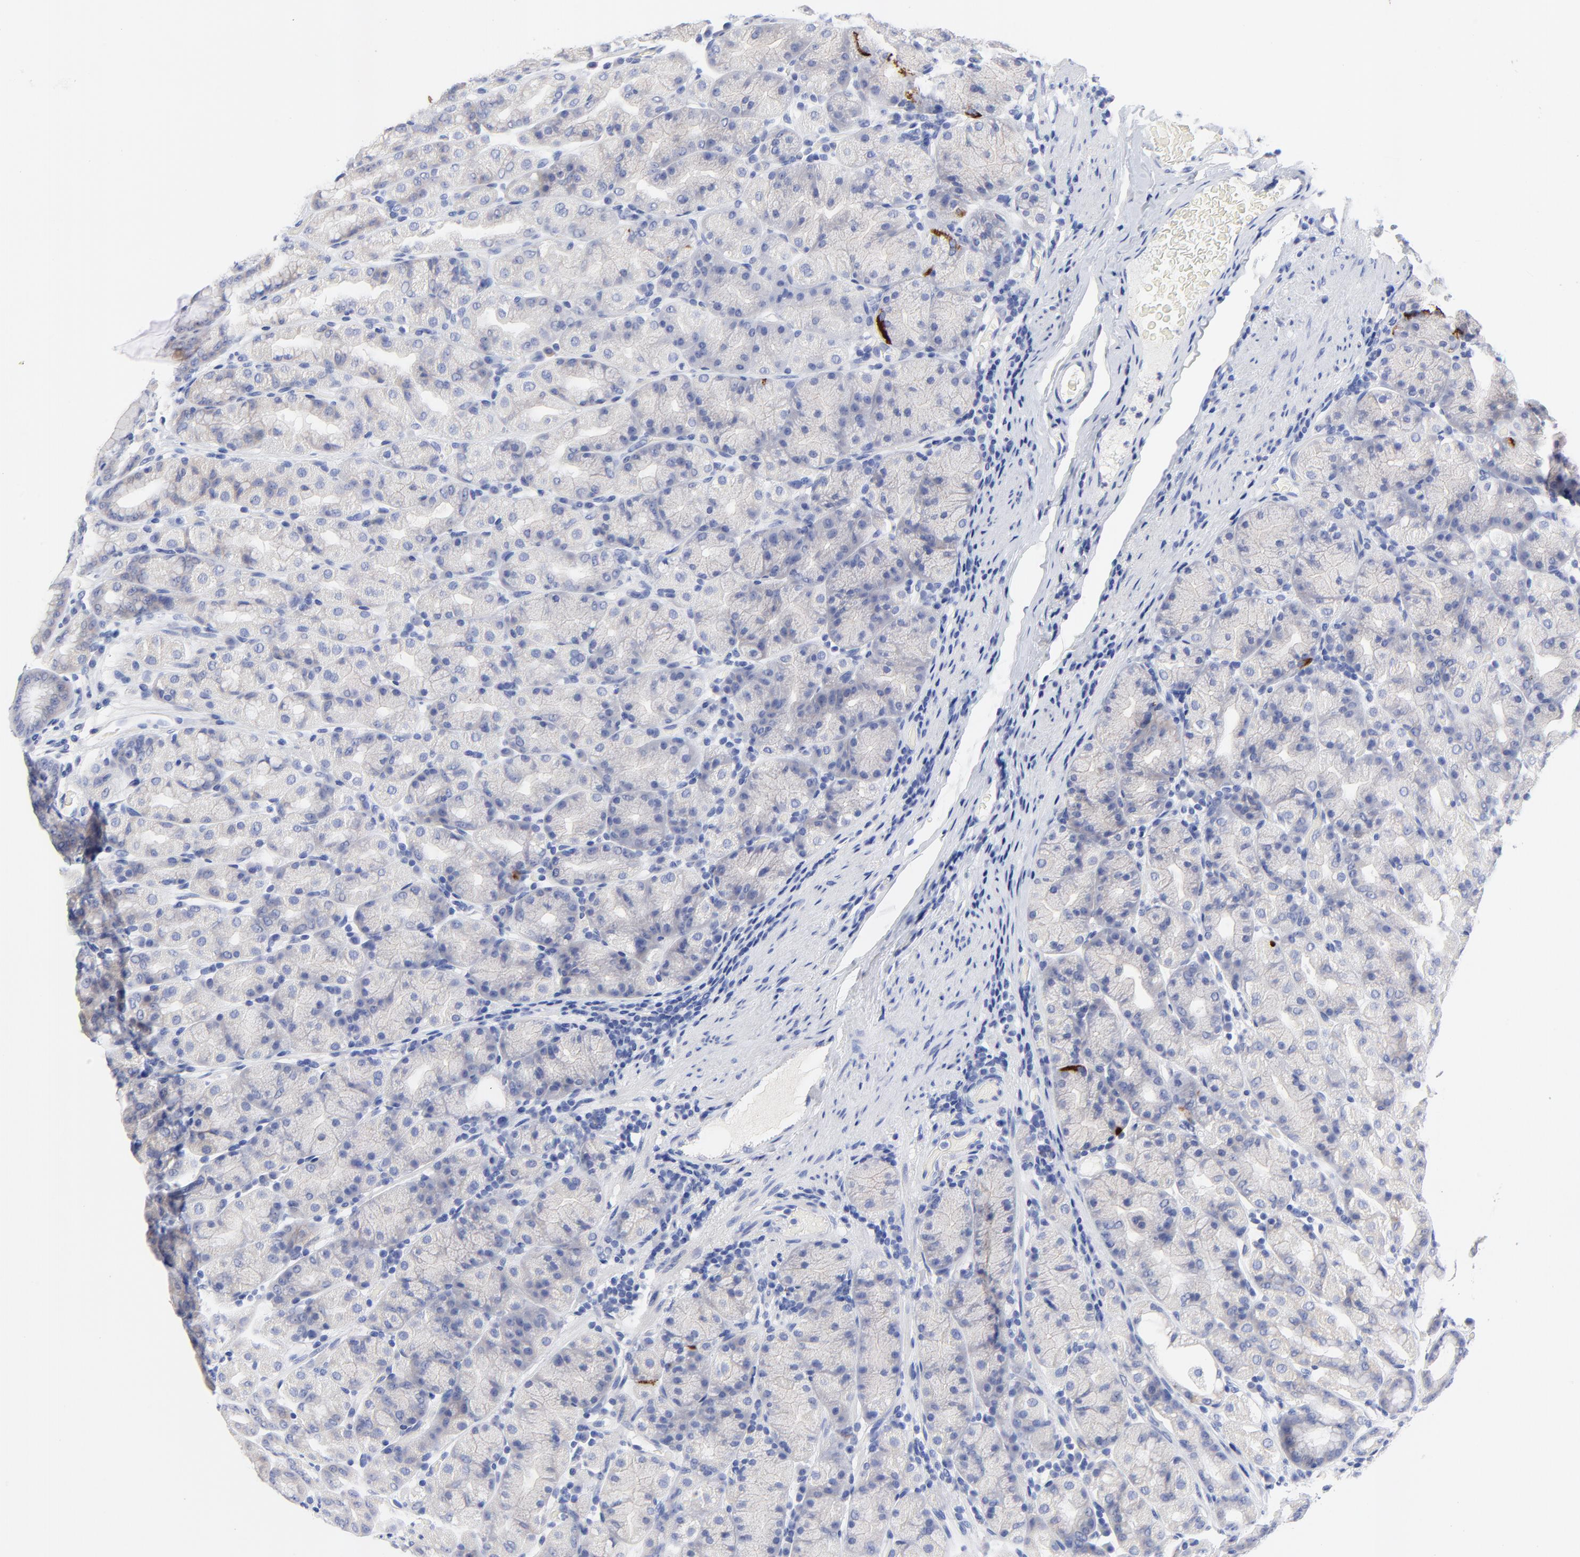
{"staining": {"intensity": "negative", "quantity": "none", "location": "none"}, "tissue": "stomach", "cell_type": "Glandular cells", "image_type": "normal", "snomed": [{"axis": "morphology", "description": "Normal tissue, NOS"}, {"axis": "topography", "description": "Stomach, upper"}], "caption": "Immunohistochemical staining of benign stomach demonstrates no significant staining in glandular cells.", "gene": "FBXO10", "patient": {"sex": "male", "age": 68}}